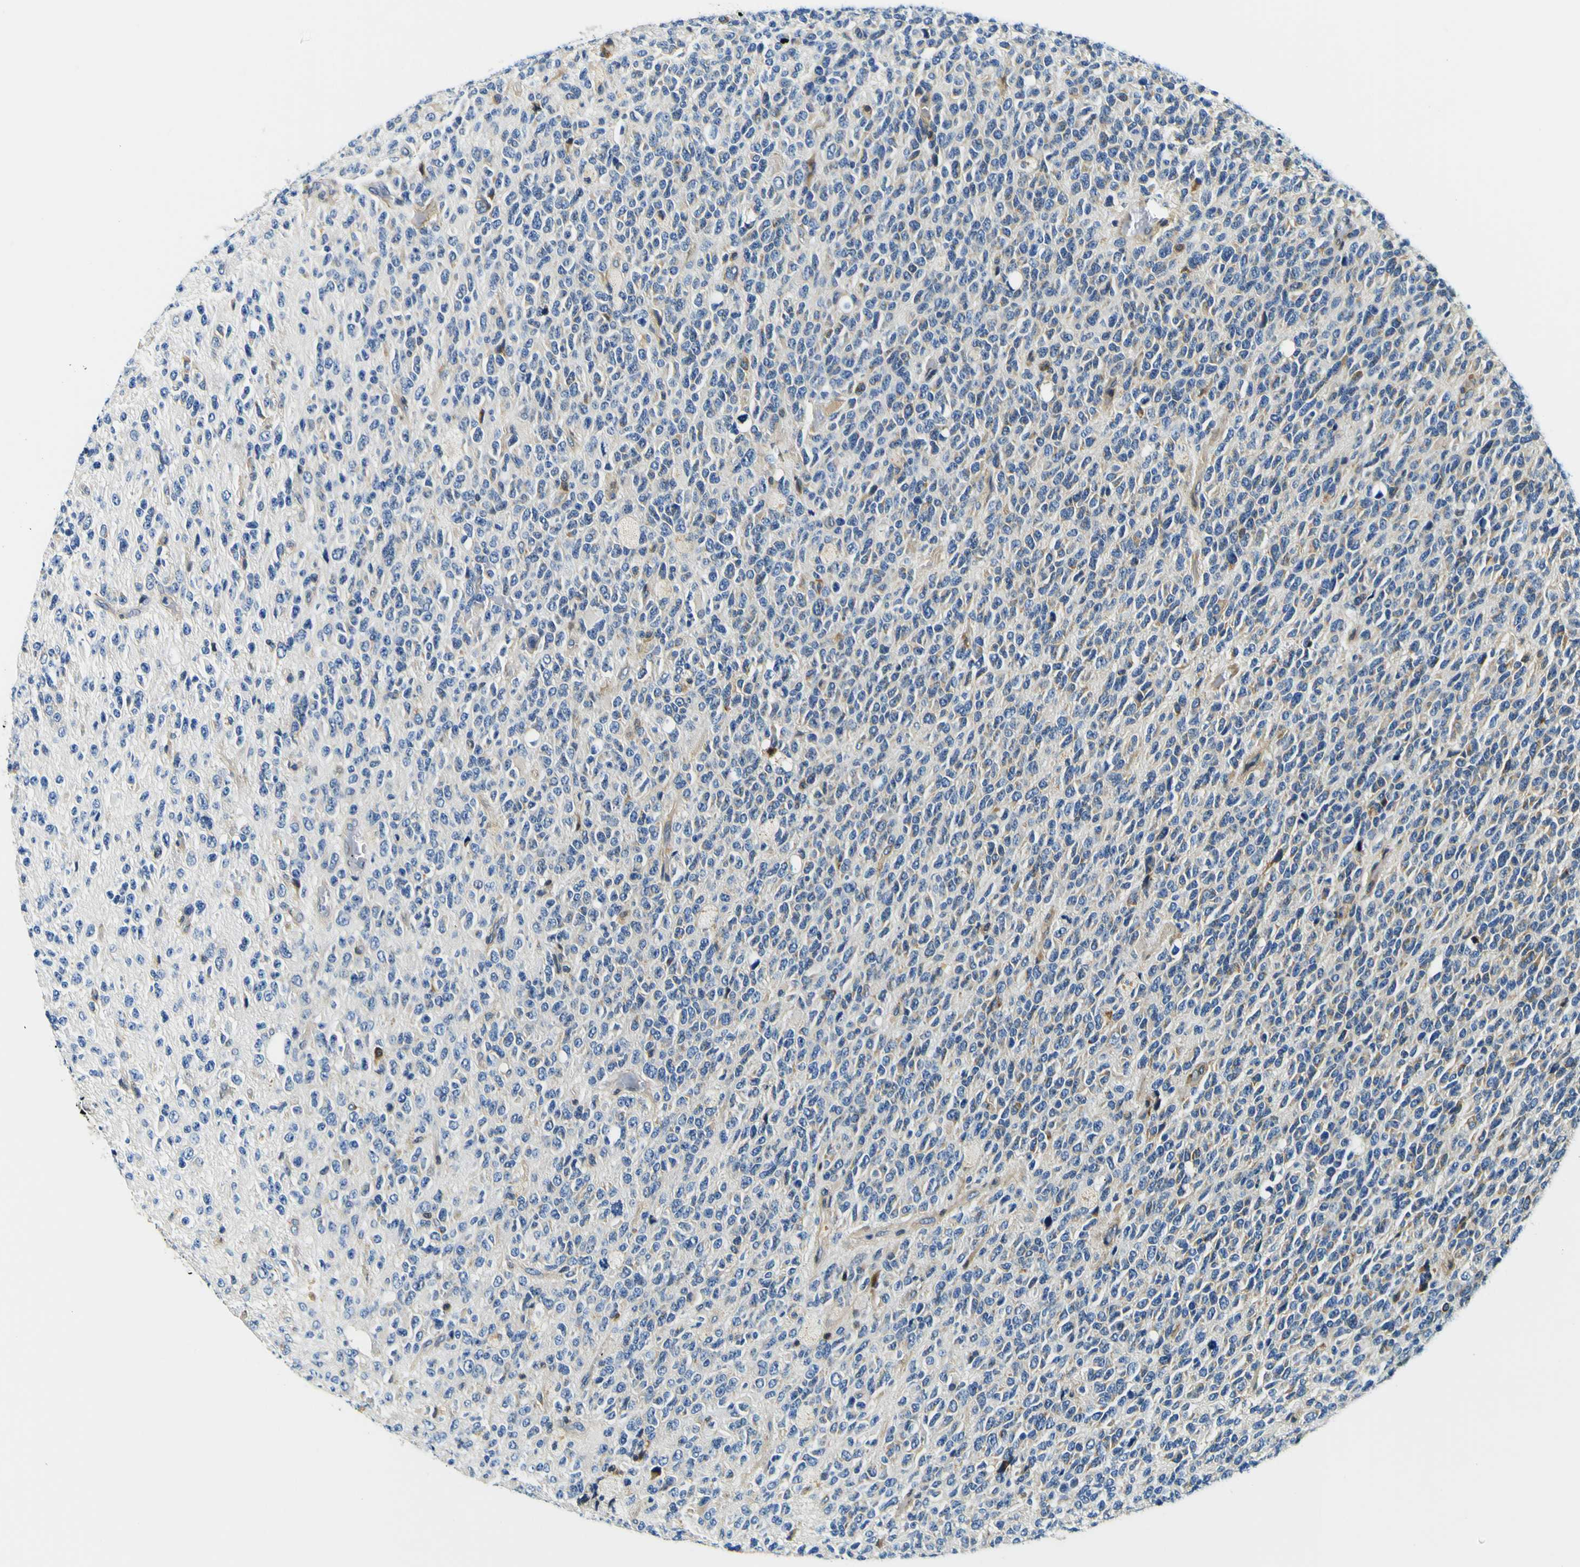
{"staining": {"intensity": "weak", "quantity": "<25%", "location": "cytoplasmic/membranous"}, "tissue": "glioma", "cell_type": "Tumor cells", "image_type": "cancer", "snomed": [{"axis": "morphology", "description": "Glioma, malignant, High grade"}, {"axis": "topography", "description": "pancreas cauda"}], "caption": "This is a micrograph of immunohistochemistry staining of malignant glioma (high-grade), which shows no staining in tumor cells.", "gene": "NLRP3", "patient": {"sex": "male", "age": 60}}